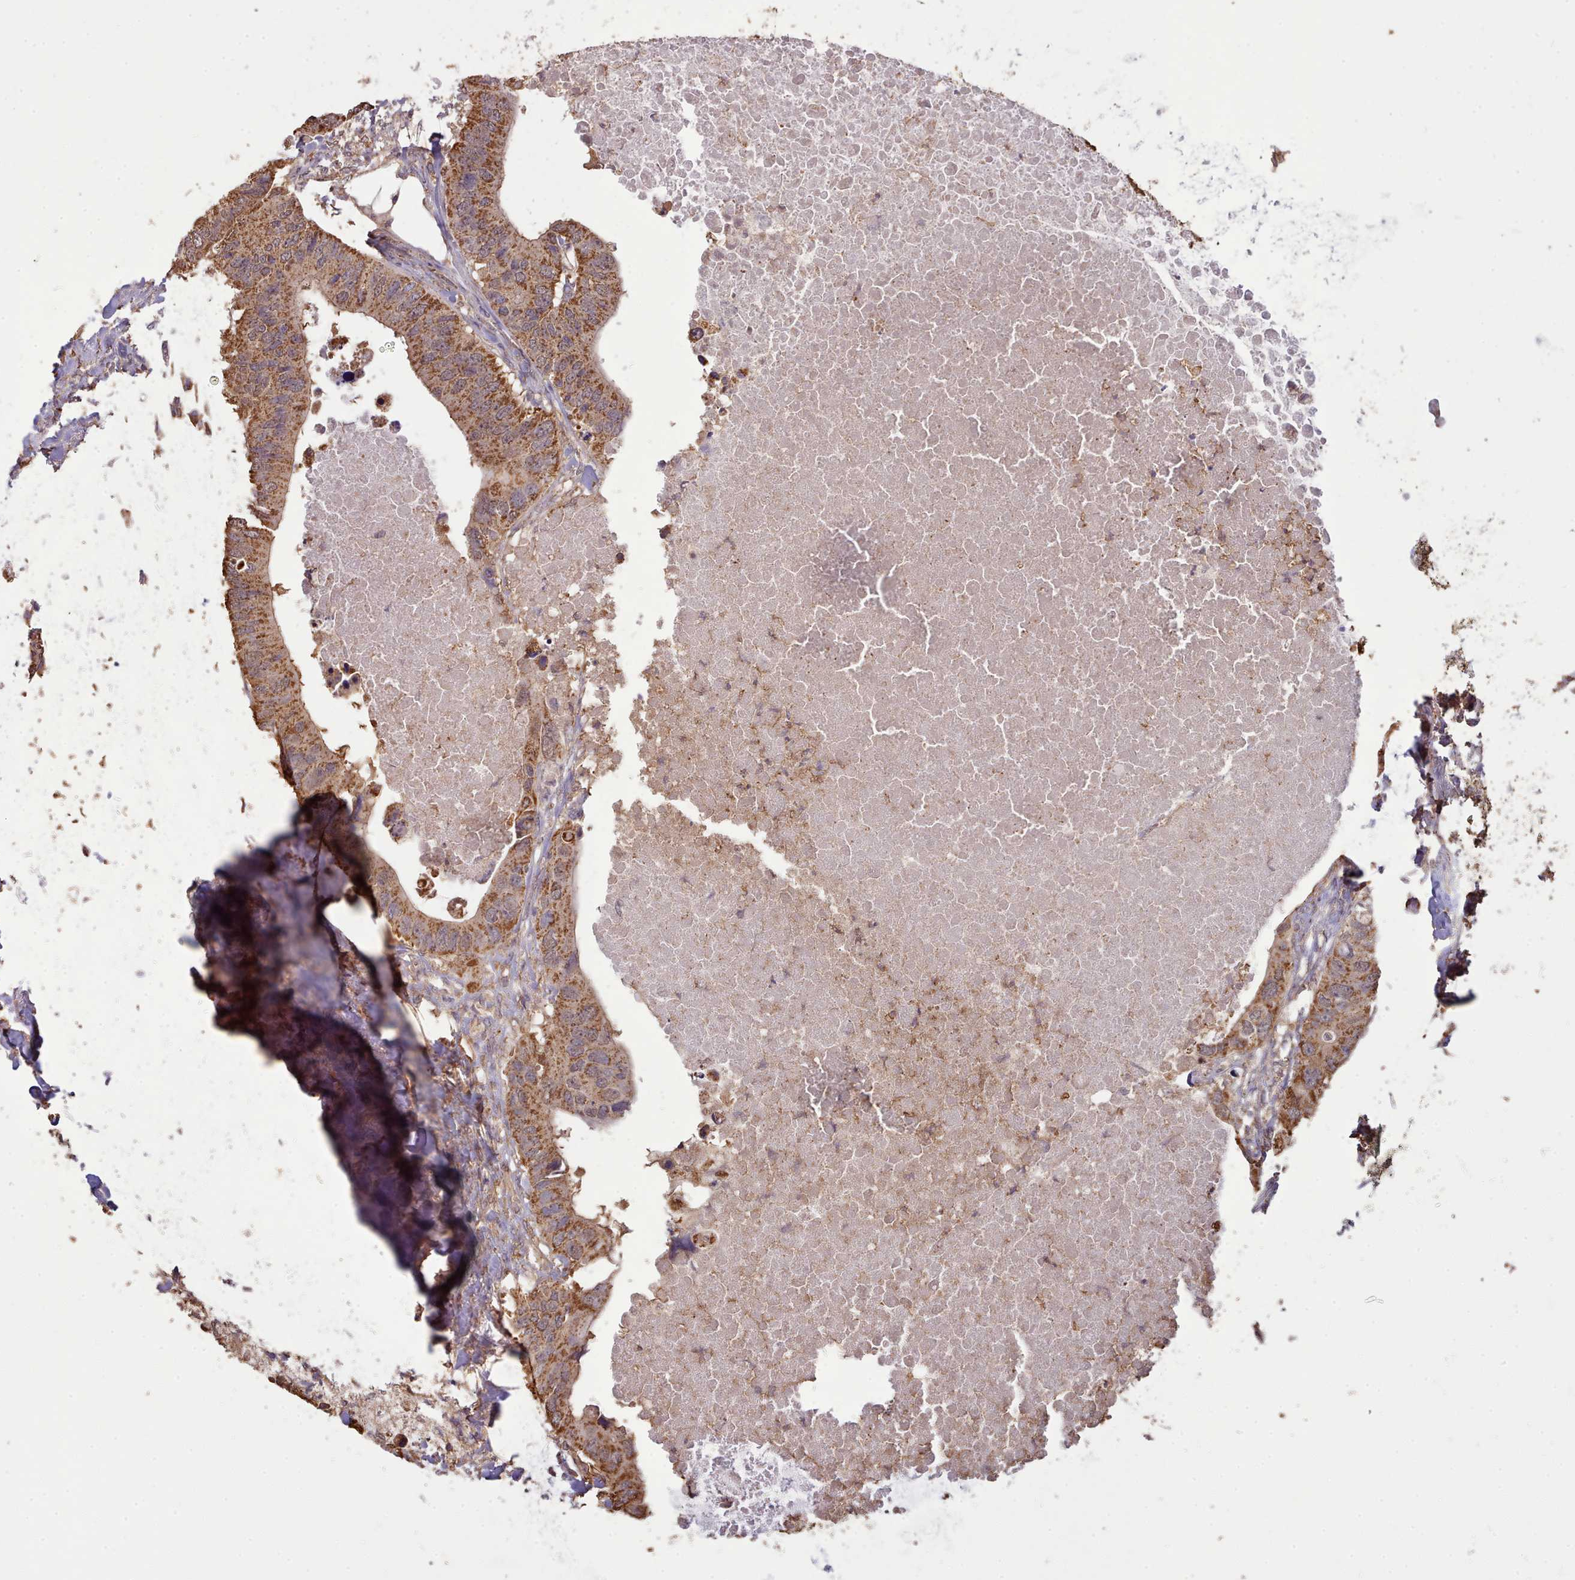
{"staining": {"intensity": "strong", "quantity": ">75%", "location": "cytoplasmic/membranous"}, "tissue": "colorectal cancer", "cell_type": "Tumor cells", "image_type": "cancer", "snomed": [{"axis": "morphology", "description": "Adenocarcinoma, NOS"}, {"axis": "topography", "description": "Colon"}], "caption": "Adenocarcinoma (colorectal) stained for a protein displays strong cytoplasmic/membranous positivity in tumor cells. (DAB = brown stain, brightfield microscopy at high magnification).", "gene": "METRN", "patient": {"sex": "male", "age": 71}}